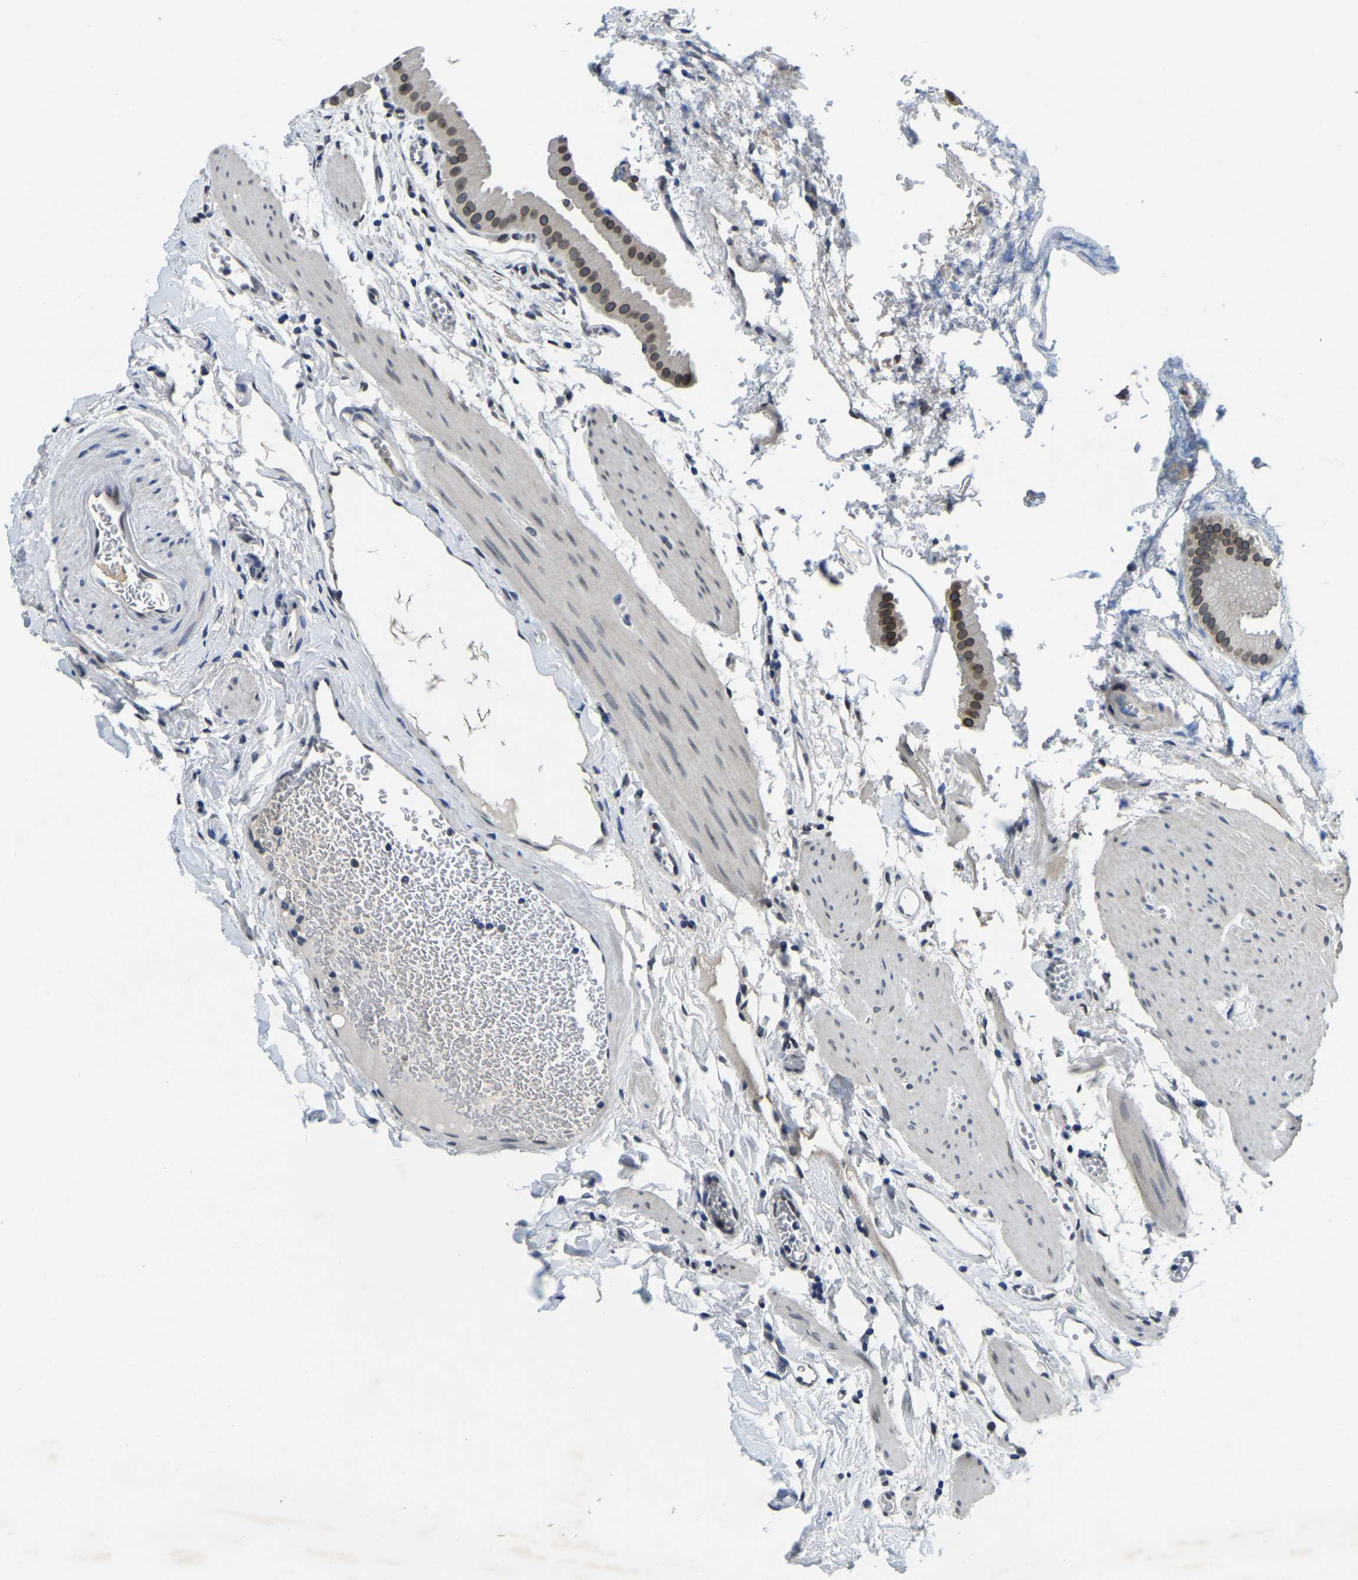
{"staining": {"intensity": "moderate", "quantity": ">75%", "location": "cytoplasmic/membranous"}, "tissue": "gallbladder", "cell_type": "Glandular cells", "image_type": "normal", "snomed": [{"axis": "morphology", "description": "Normal tissue, NOS"}, {"axis": "topography", "description": "Gallbladder"}], "caption": "Normal gallbladder reveals moderate cytoplasmic/membranous positivity in approximately >75% of glandular cells, visualized by immunohistochemistry. The staining was performed using DAB (3,3'-diaminobenzidine), with brown indicating positive protein expression. Nuclei are stained blue with hematoxylin.", "gene": "RANBP2", "patient": {"sex": "female", "age": 64}}